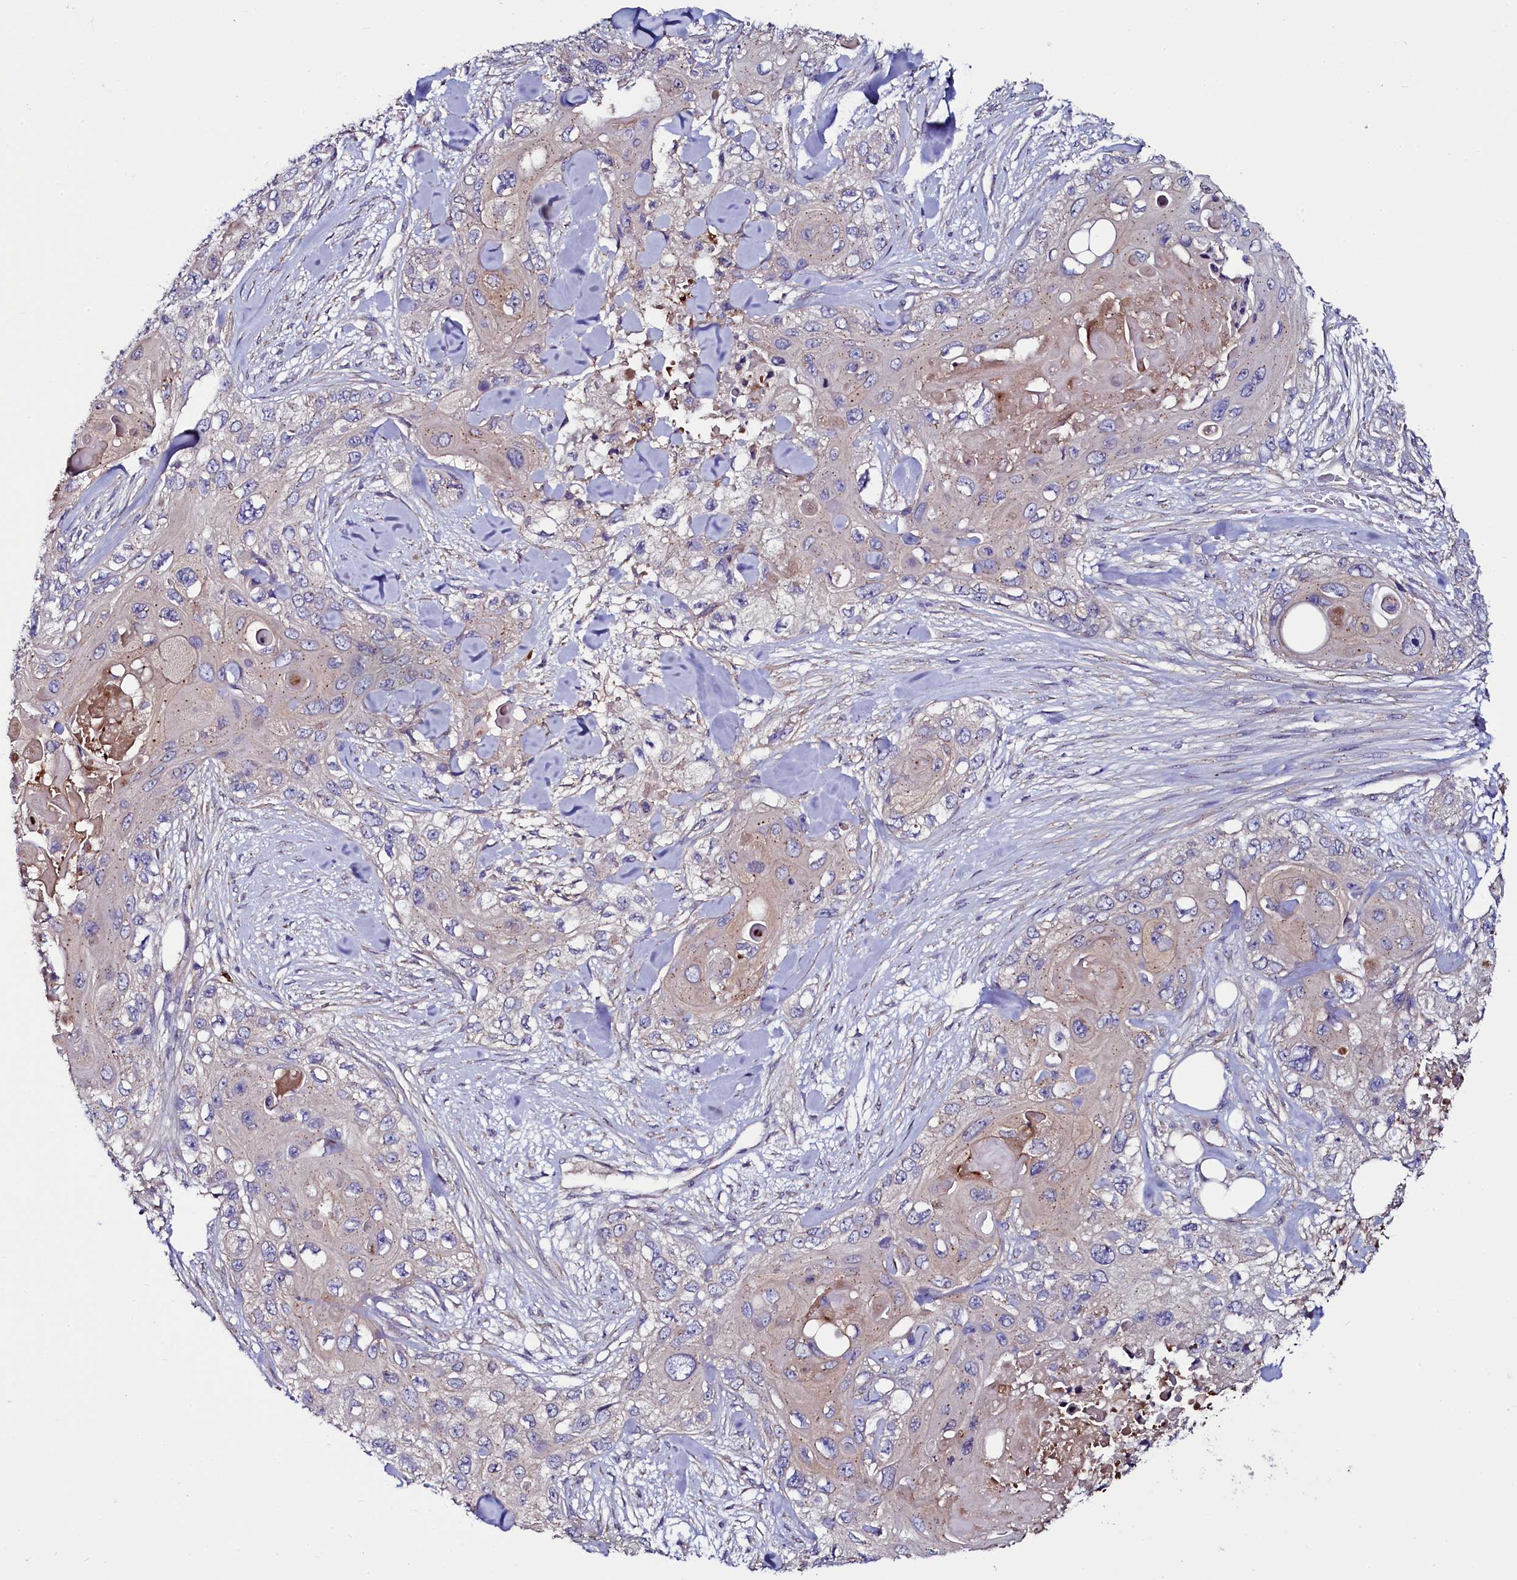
{"staining": {"intensity": "weak", "quantity": "25%-75%", "location": "cytoplasmic/membranous"}, "tissue": "skin cancer", "cell_type": "Tumor cells", "image_type": "cancer", "snomed": [{"axis": "morphology", "description": "Normal tissue, NOS"}, {"axis": "morphology", "description": "Squamous cell carcinoma, NOS"}, {"axis": "topography", "description": "Skin"}], "caption": "Immunohistochemistry micrograph of neoplastic tissue: squamous cell carcinoma (skin) stained using IHC shows low levels of weak protein expression localized specifically in the cytoplasmic/membranous of tumor cells, appearing as a cytoplasmic/membranous brown color.", "gene": "USPL1", "patient": {"sex": "male", "age": 72}}